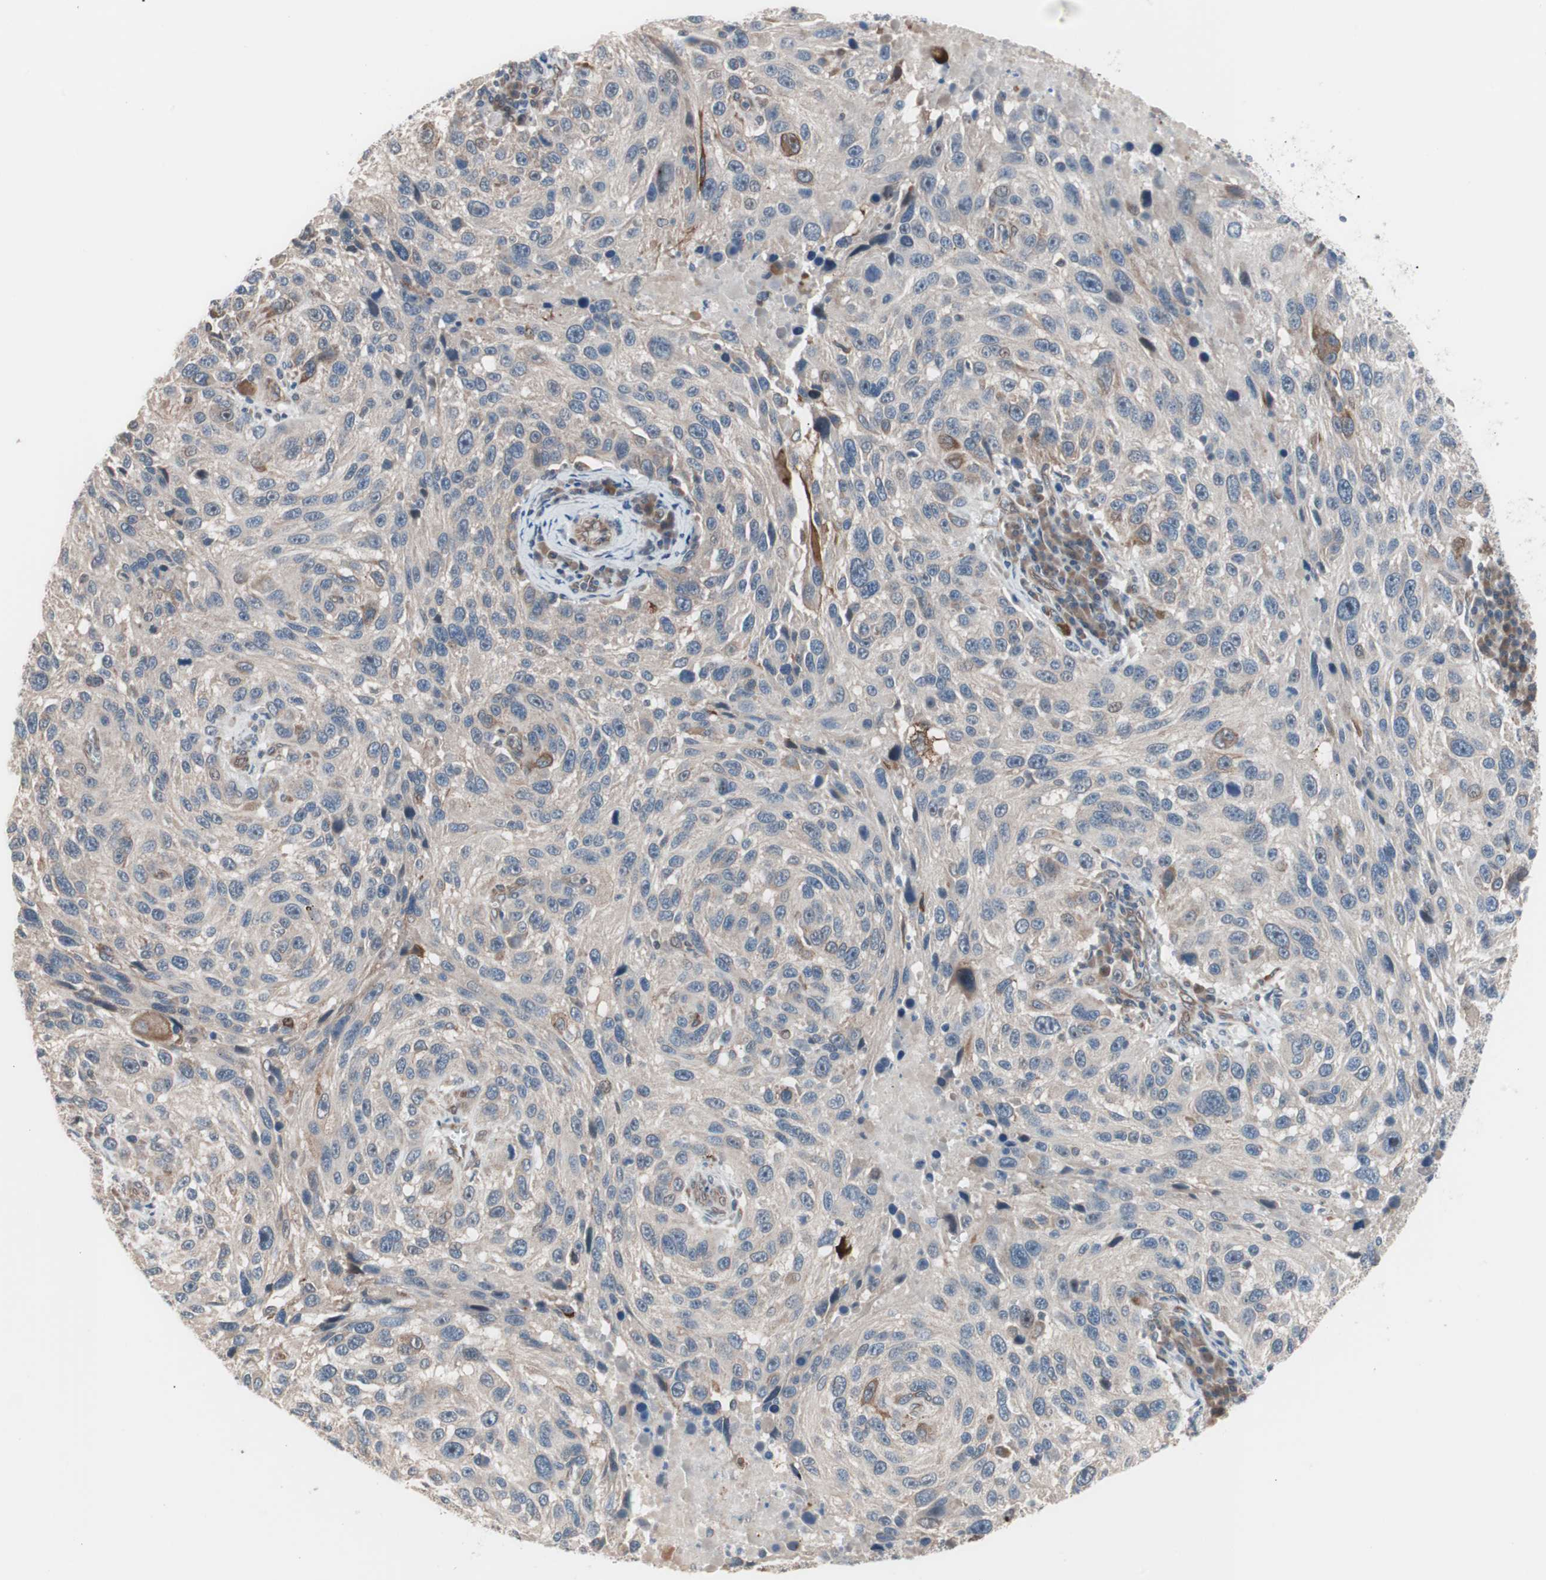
{"staining": {"intensity": "weak", "quantity": "25%-75%", "location": "cytoplasmic/membranous"}, "tissue": "melanoma", "cell_type": "Tumor cells", "image_type": "cancer", "snomed": [{"axis": "morphology", "description": "Malignant melanoma, NOS"}, {"axis": "topography", "description": "Skin"}], "caption": "Human malignant melanoma stained with a brown dye exhibits weak cytoplasmic/membranous positive staining in approximately 25%-75% of tumor cells.", "gene": "SMG1", "patient": {"sex": "male", "age": 53}}